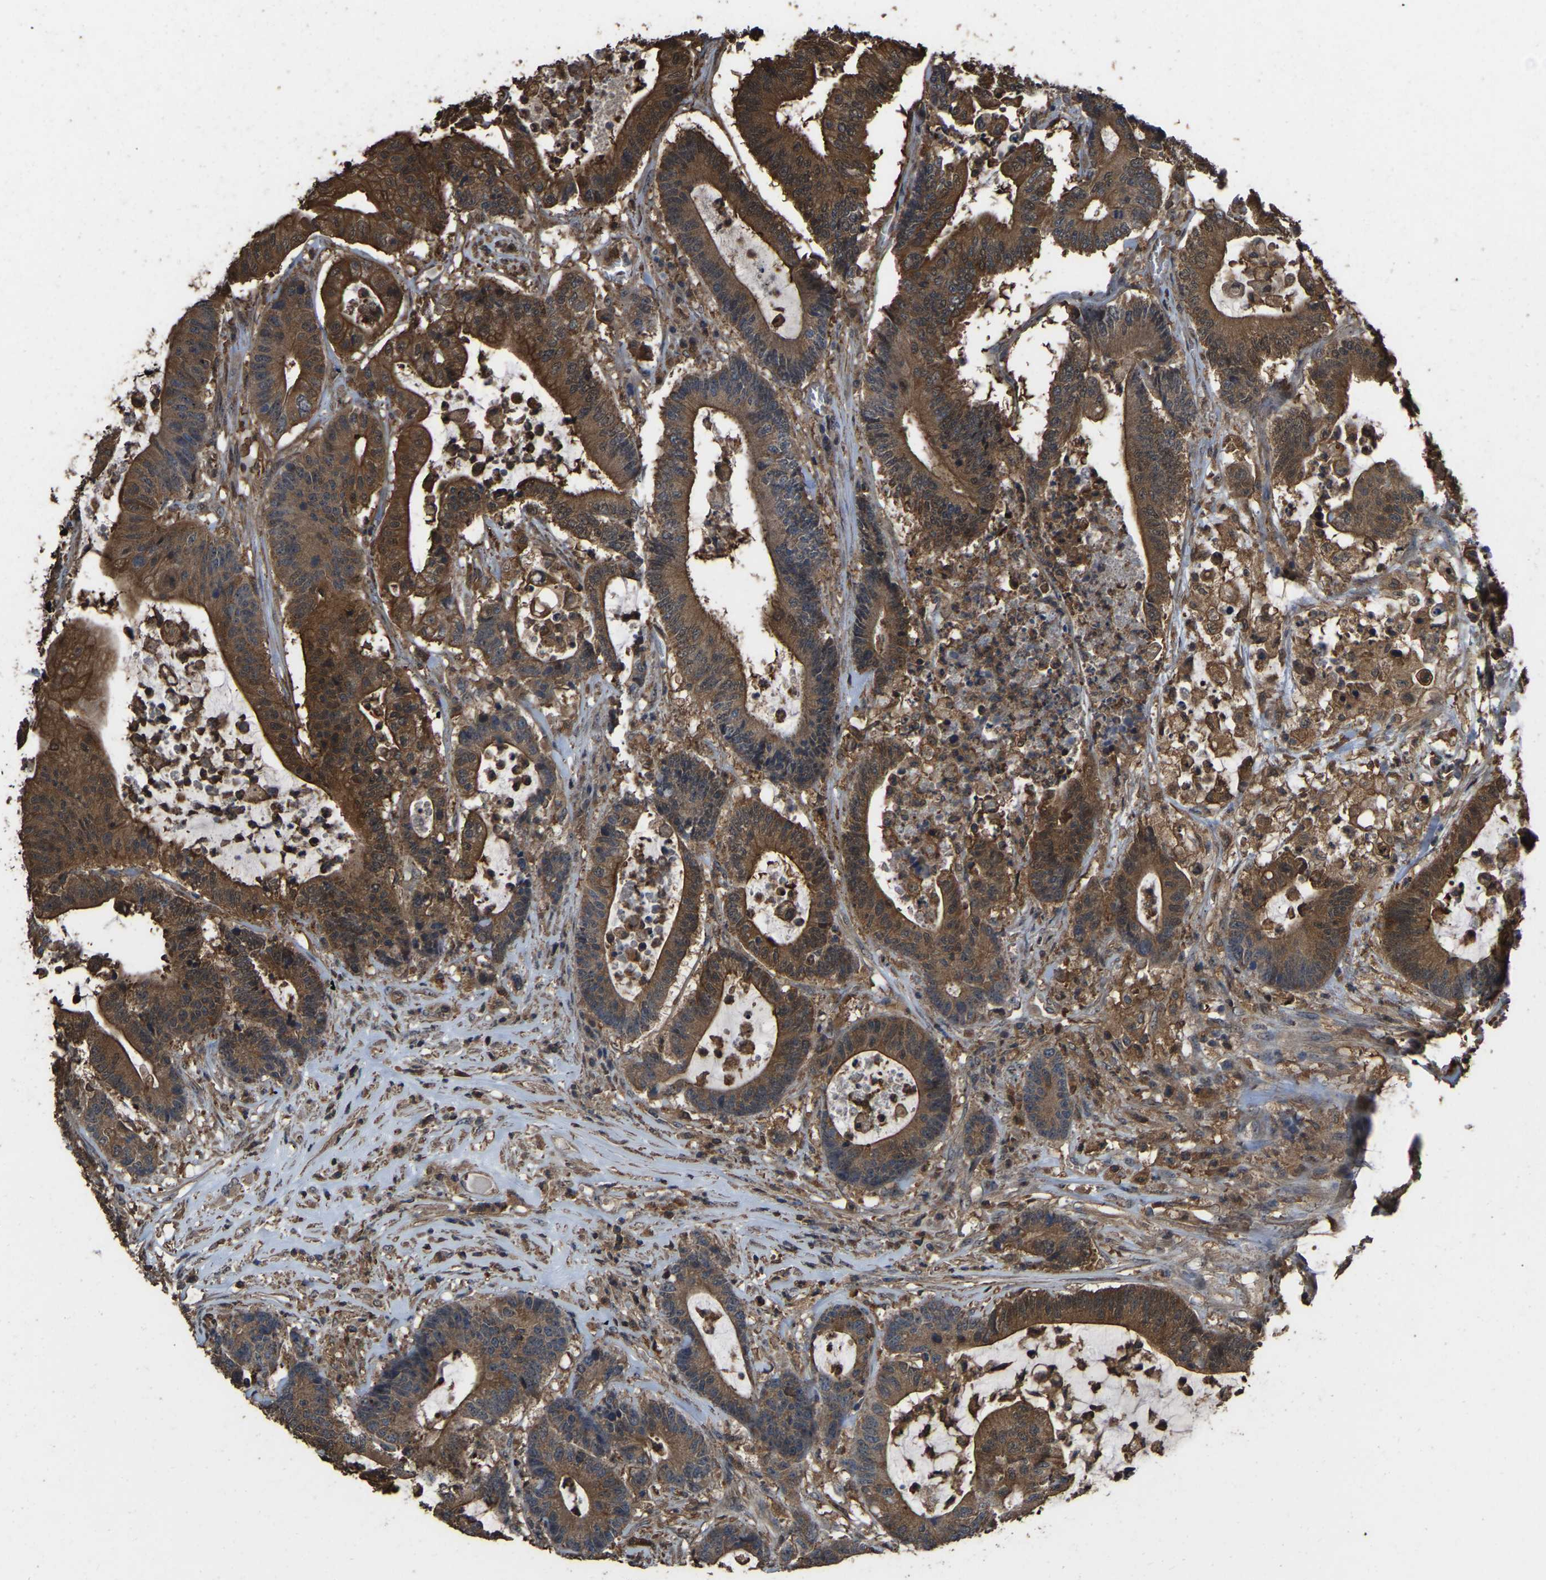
{"staining": {"intensity": "moderate", "quantity": ">75%", "location": "cytoplasmic/membranous"}, "tissue": "colorectal cancer", "cell_type": "Tumor cells", "image_type": "cancer", "snomed": [{"axis": "morphology", "description": "Adenocarcinoma, NOS"}, {"axis": "topography", "description": "Colon"}], "caption": "A micrograph of adenocarcinoma (colorectal) stained for a protein shows moderate cytoplasmic/membranous brown staining in tumor cells. Ihc stains the protein of interest in brown and the nuclei are stained blue.", "gene": "FHIT", "patient": {"sex": "female", "age": 84}}